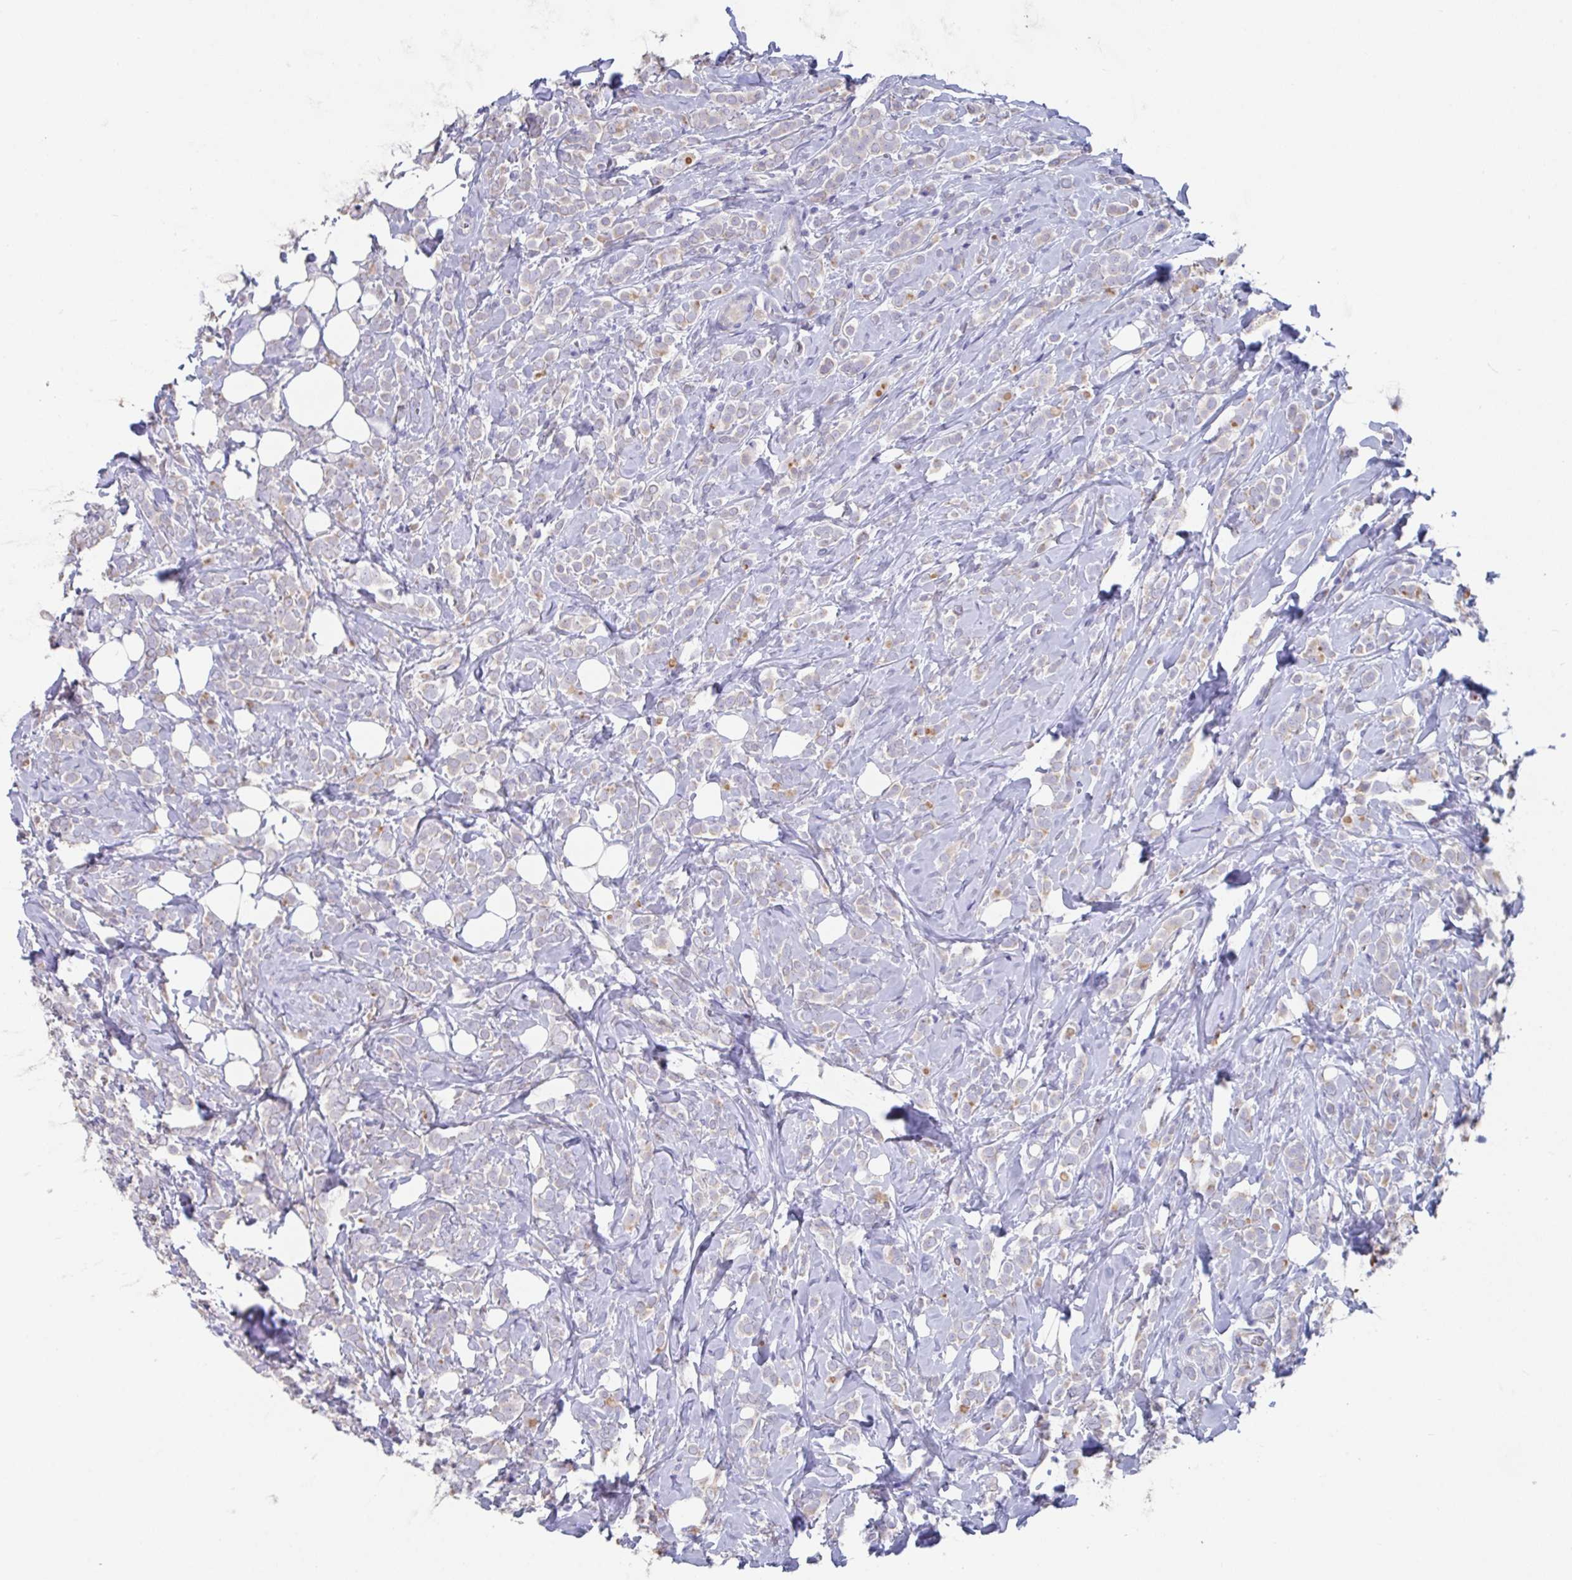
{"staining": {"intensity": "moderate", "quantity": "<25%", "location": "cytoplasmic/membranous"}, "tissue": "breast cancer", "cell_type": "Tumor cells", "image_type": "cancer", "snomed": [{"axis": "morphology", "description": "Lobular carcinoma"}, {"axis": "topography", "description": "Breast"}], "caption": "This is an image of immunohistochemistry (IHC) staining of breast cancer, which shows moderate staining in the cytoplasmic/membranous of tumor cells.", "gene": "SLC44A4", "patient": {"sex": "female", "age": 49}}